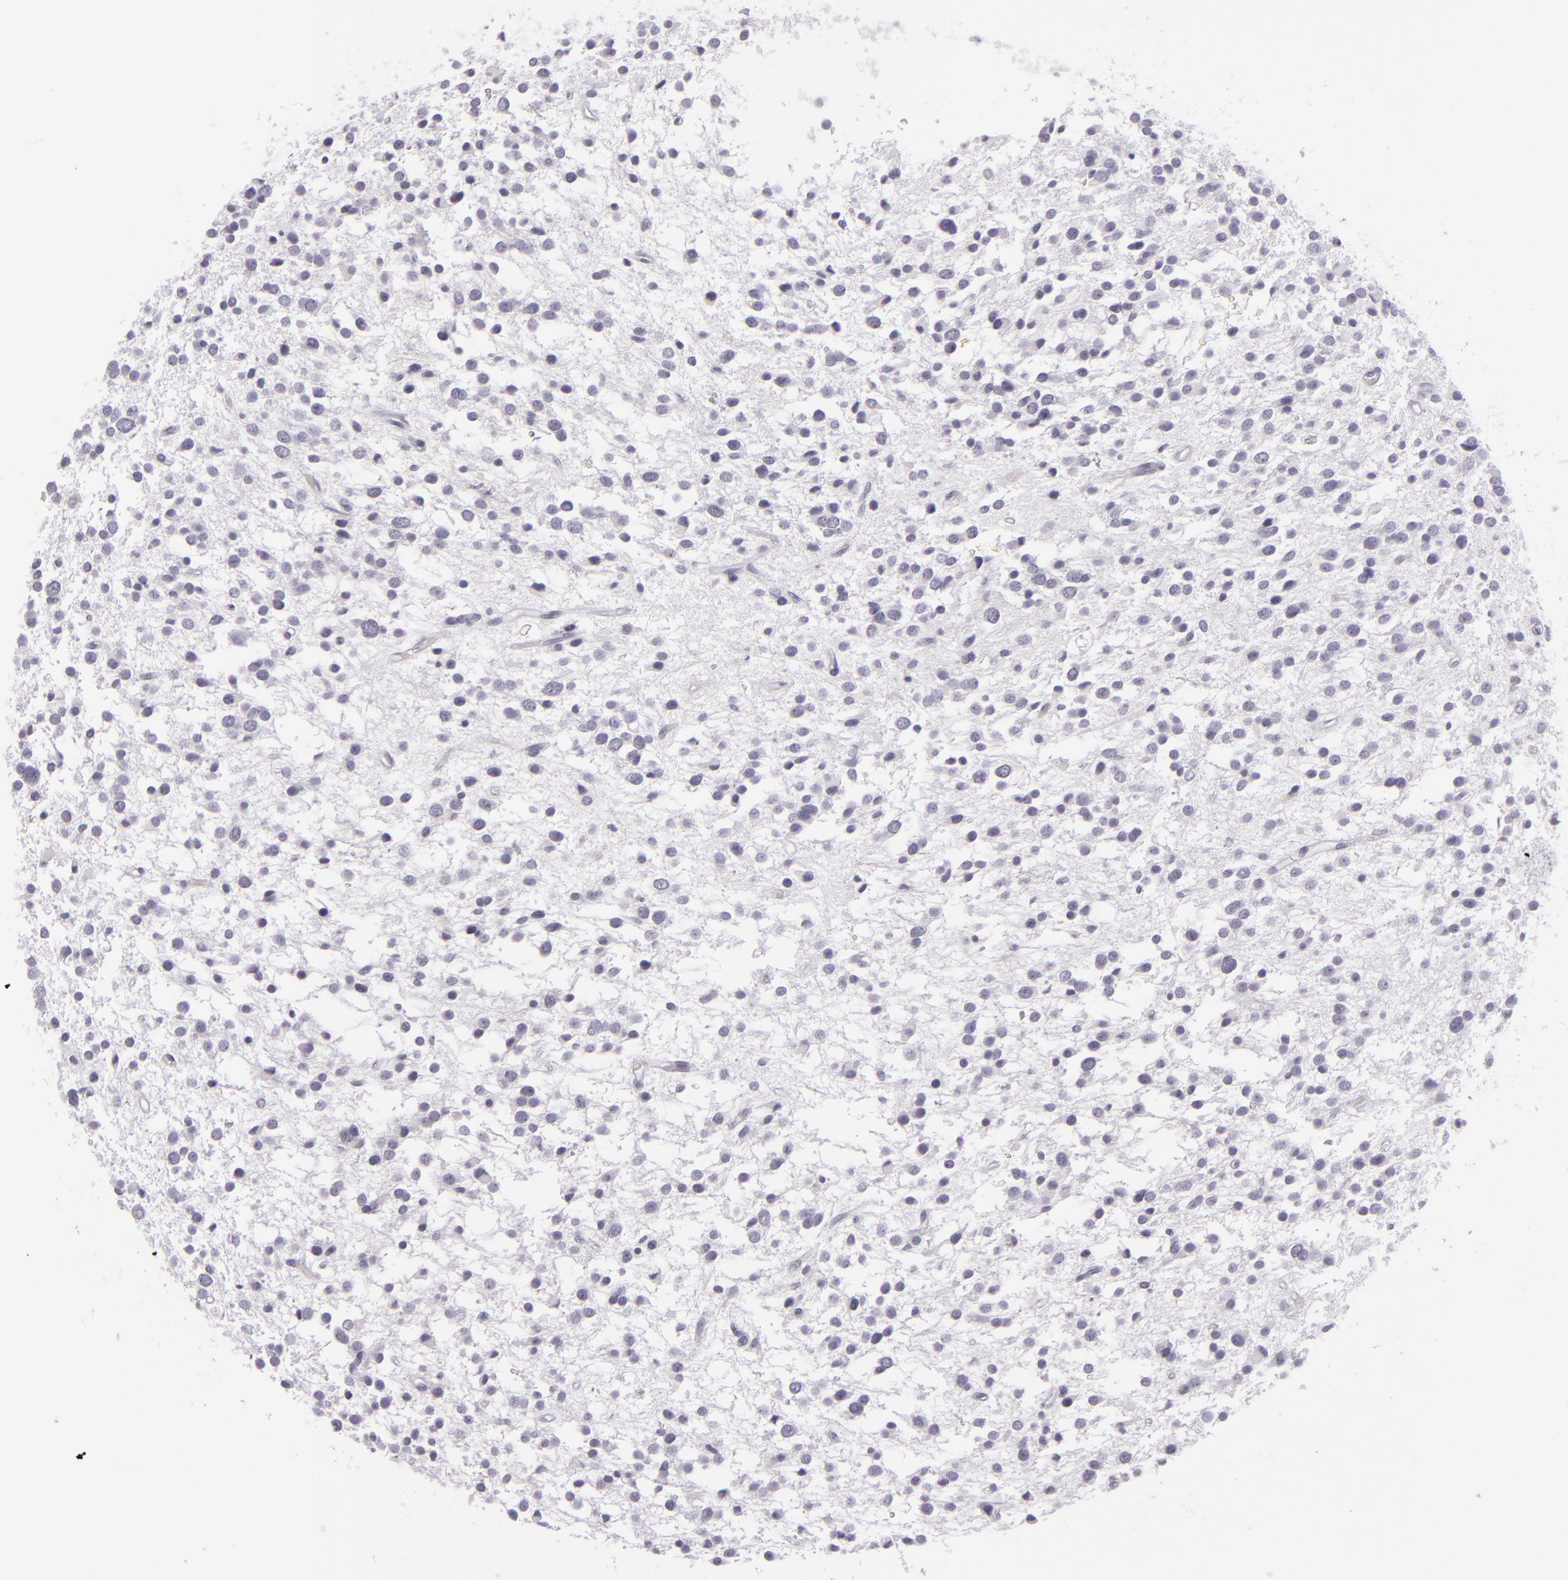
{"staining": {"intensity": "negative", "quantity": "none", "location": "none"}, "tissue": "glioma", "cell_type": "Tumor cells", "image_type": "cancer", "snomed": [{"axis": "morphology", "description": "Glioma, malignant, Low grade"}, {"axis": "topography", "description": "Brain"}], "caption": "High magnification brightfield microscopy of glioma stained with DAB (3,3'-diaminobenzidine) (brown) and counterstained with hematoxylin (blue): tumor cells show no significant expression.", "gene": "MCM3", "patient": {"sex": "female", "age": 36}}